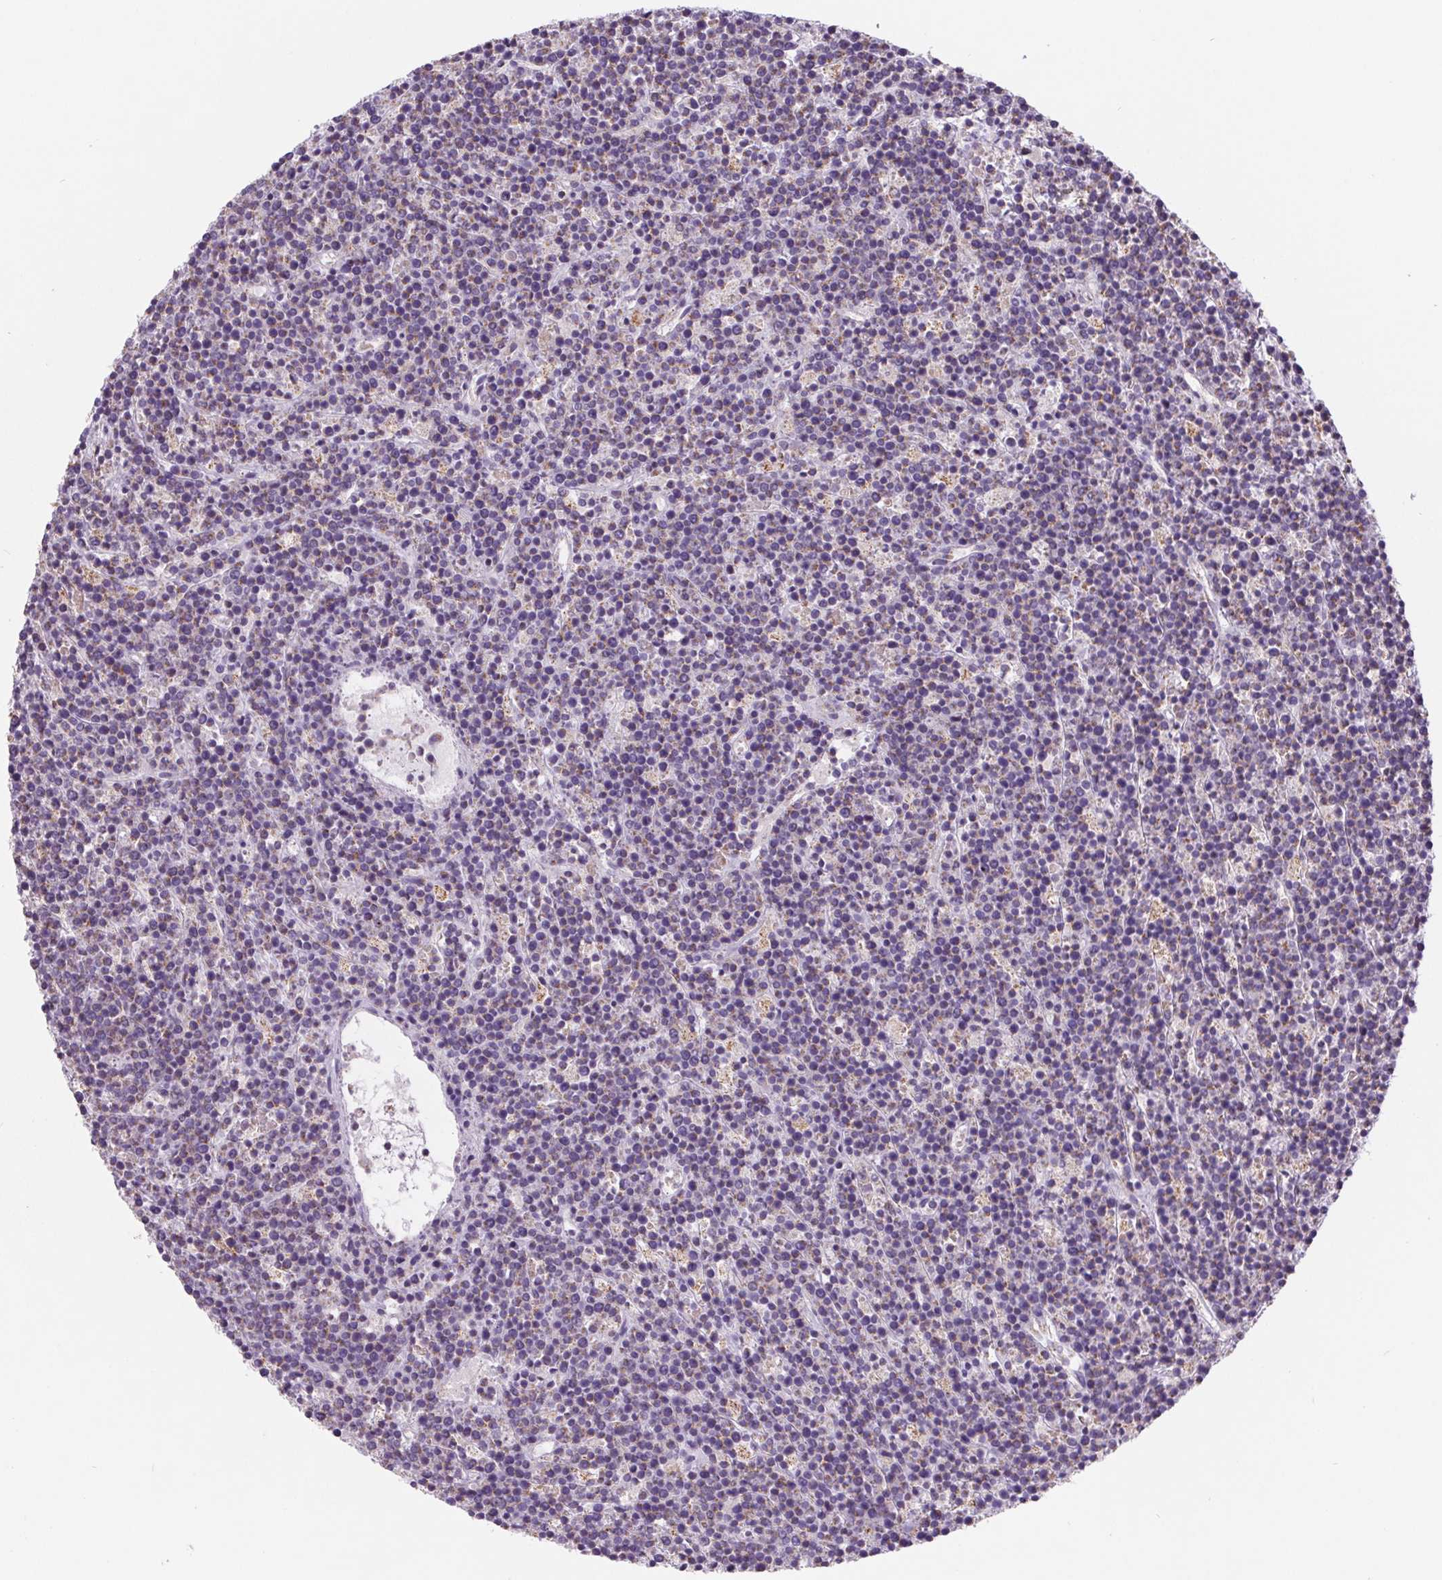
{"staining": {"intensity": "negative", "quantity": "none", "location": "none"}, "tissue": "lymphoma", "cell_type": "Tumor cells", "image_type": "cancer", "snomed": [{"axis": "morphology", "description": "Malignant lymphoma, non-Hodgkin's type, High grade"}, {"axis": "topography", "description": "Ovary"}], "caption": "Human lymphoma stained for a protein using immunohistochemistry (IHC) displays no staining in tumor cells.", "gene": "EMC6", "patient": {"sex": "female", "age": 56}}